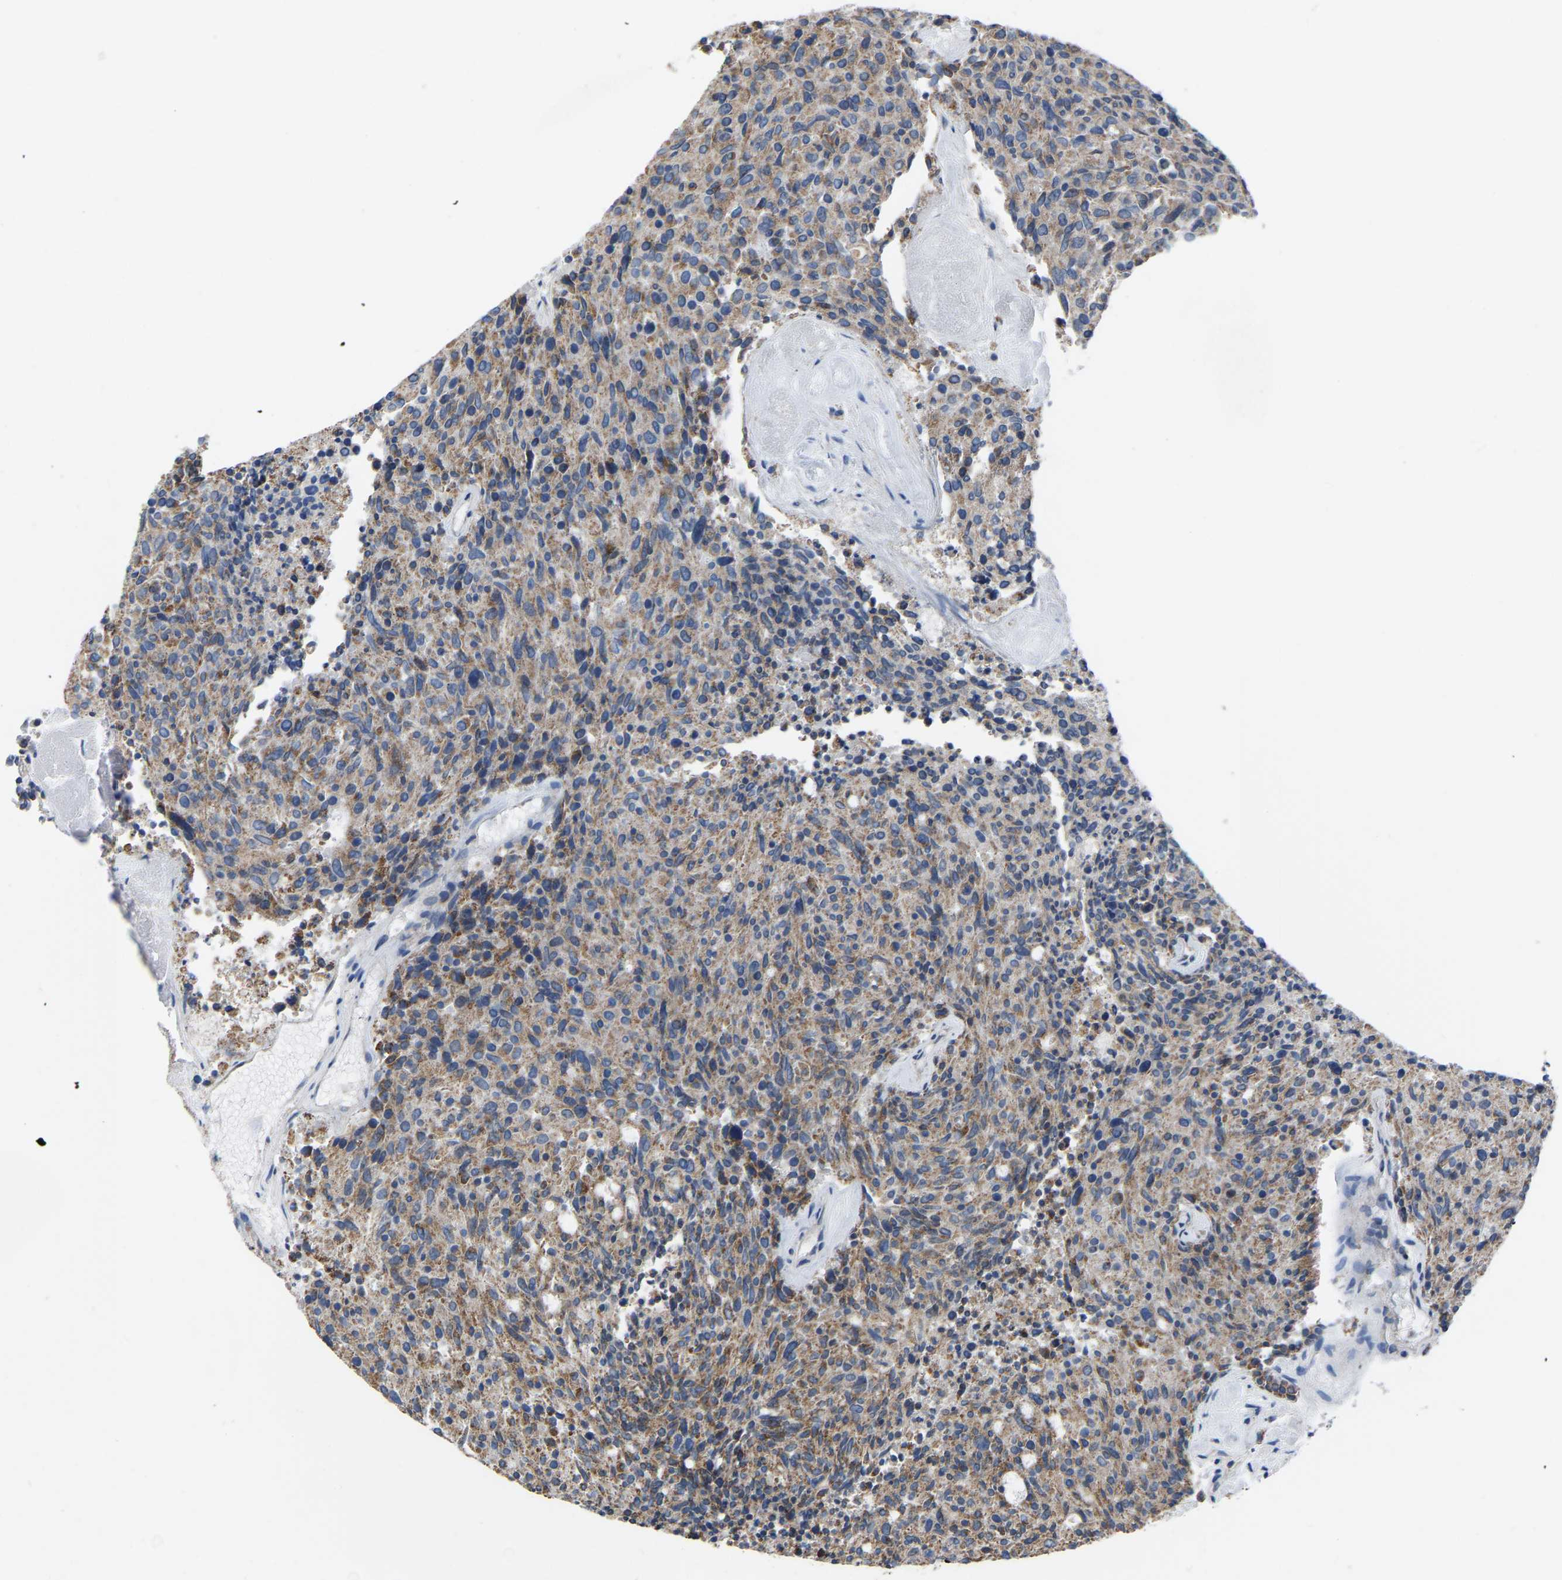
{"staining": {"intensity": "moderate", "quantity": ">75%", "location": "cytoplasmic/membranous"}, "tissue": "carcinoid", "cell_type": "Tumor cells", "image_type": "cancer", "snomed": [{"axis": "morphology", "description": "Carcinoid, malignant, NOS"}, {"axis": "topography", "description": "Pancreas"}], "caption": "Carcinoid stained with a protein marker reveals moderate staining in tumor cells.", "gene": "BCL10", "patient": {"sex": "female", "age": 54}}